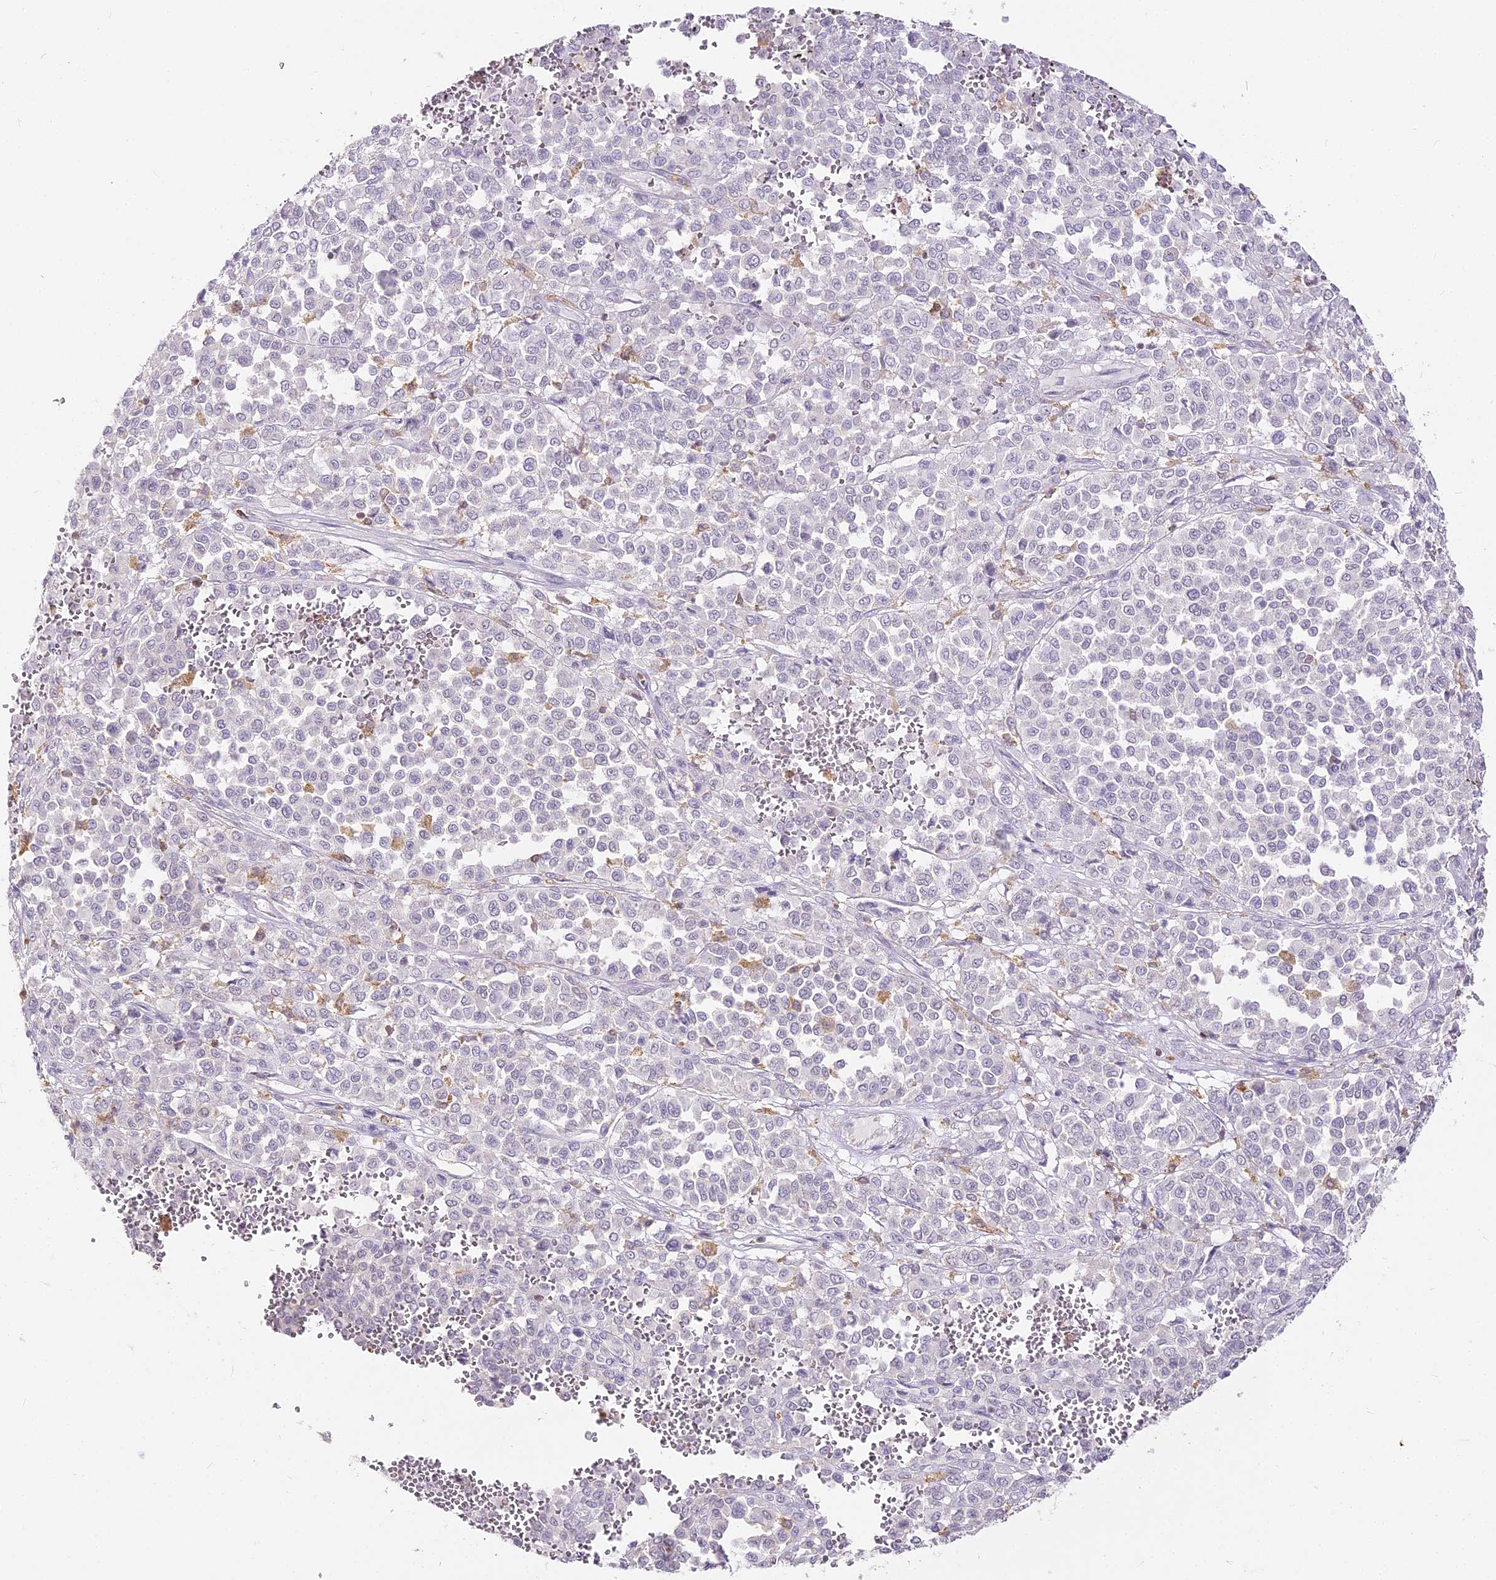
{"staining": {"intensity": "negative", "quantity": "none", "location": "none"}, "tissue": "melanoma", "cell_type": "Tumor cells", "image_type": "cancer", "snomed": [{"axis": "morphology", "description": "Malignant melanoma, Metastatic site"}, {"axis": "topography", "description": "Pancreas"}], "caption": "High power microscopy histopathology image of an IHC micrograph of melanoma, revealing no significant staining in tumor cells.", "gene": "DOCK2", "patient": {"sex": "female", "age": 30}}